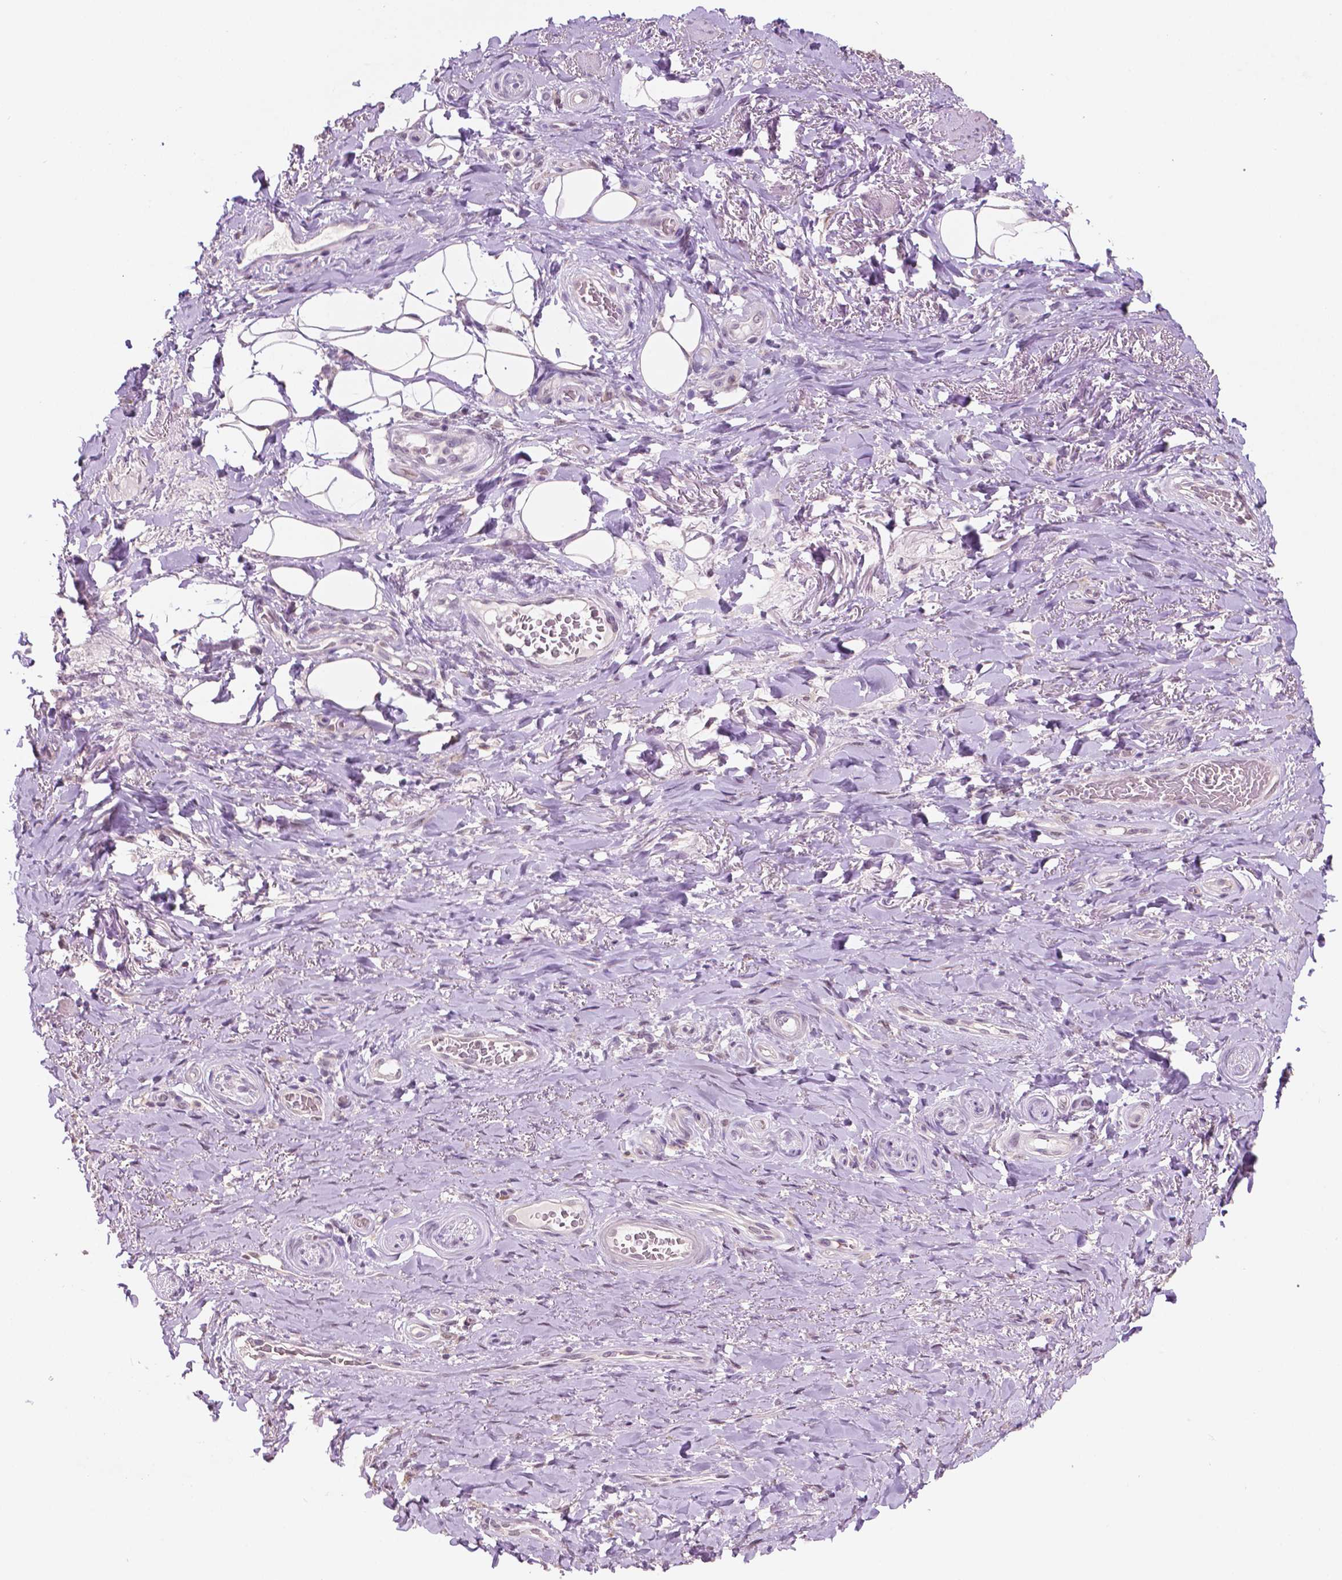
{"staining": {"intensity": "negative", "quantity": "none", "location": "none"}, "tissue": "adipose tissue", "cell_type": "Adipocytes", "image_type": "normal", "snomed": [{"axis": "morphology", "description": "Normal tissue, NOS"}, {"axis": "topography", "description": "Anal"}, {"axis": "topography", "description": "Peripheral nerve tissue"}], "caption": "The image demonstrates no significant expression in adipocytes of adipose tissue. (DAB IHC with hematoxylin counter stain).", "gene": "SHLD3", "patient": {"sex": "male", "age": 53}}